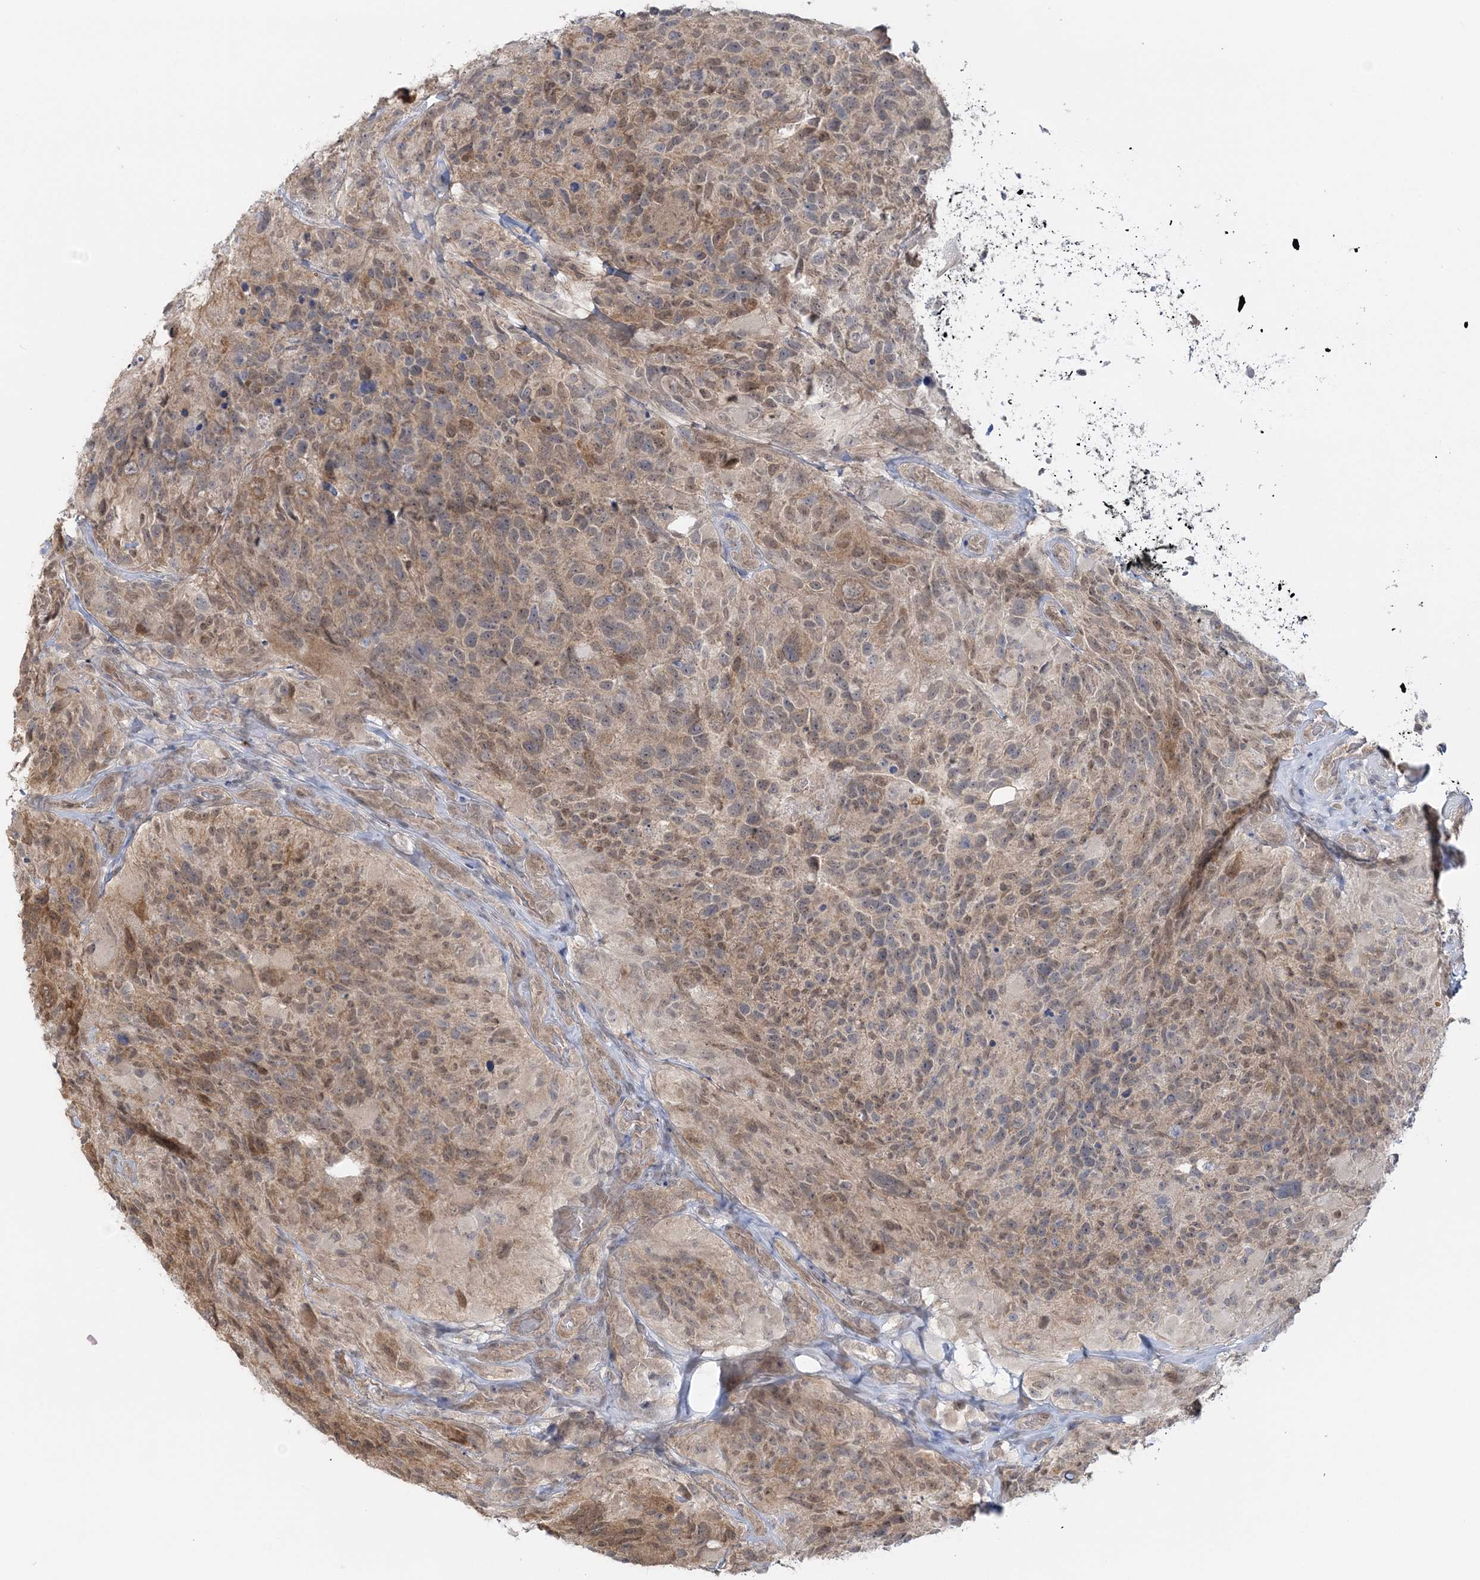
{"staining": {"intensity": "moderate", "quantity": ">75%", "location": "cytoplasmic/membranous"}, "tissue": "glioma", "cell_type": "Tumor cells", "image_type": "cancer", "snomed": [{"axis": "morphology", "description": "Glioma, malignant, High grade"}, {"axis": "topography", "description": "Brain"}], "caption": "IHC (DAB) staining of glioma reveals moderate cytoplasmic/membranous protein positivity in approximately >75% of tumor cells.", "gene": "ZFAND6", "patient": {"sex": "male", "age": 69}}